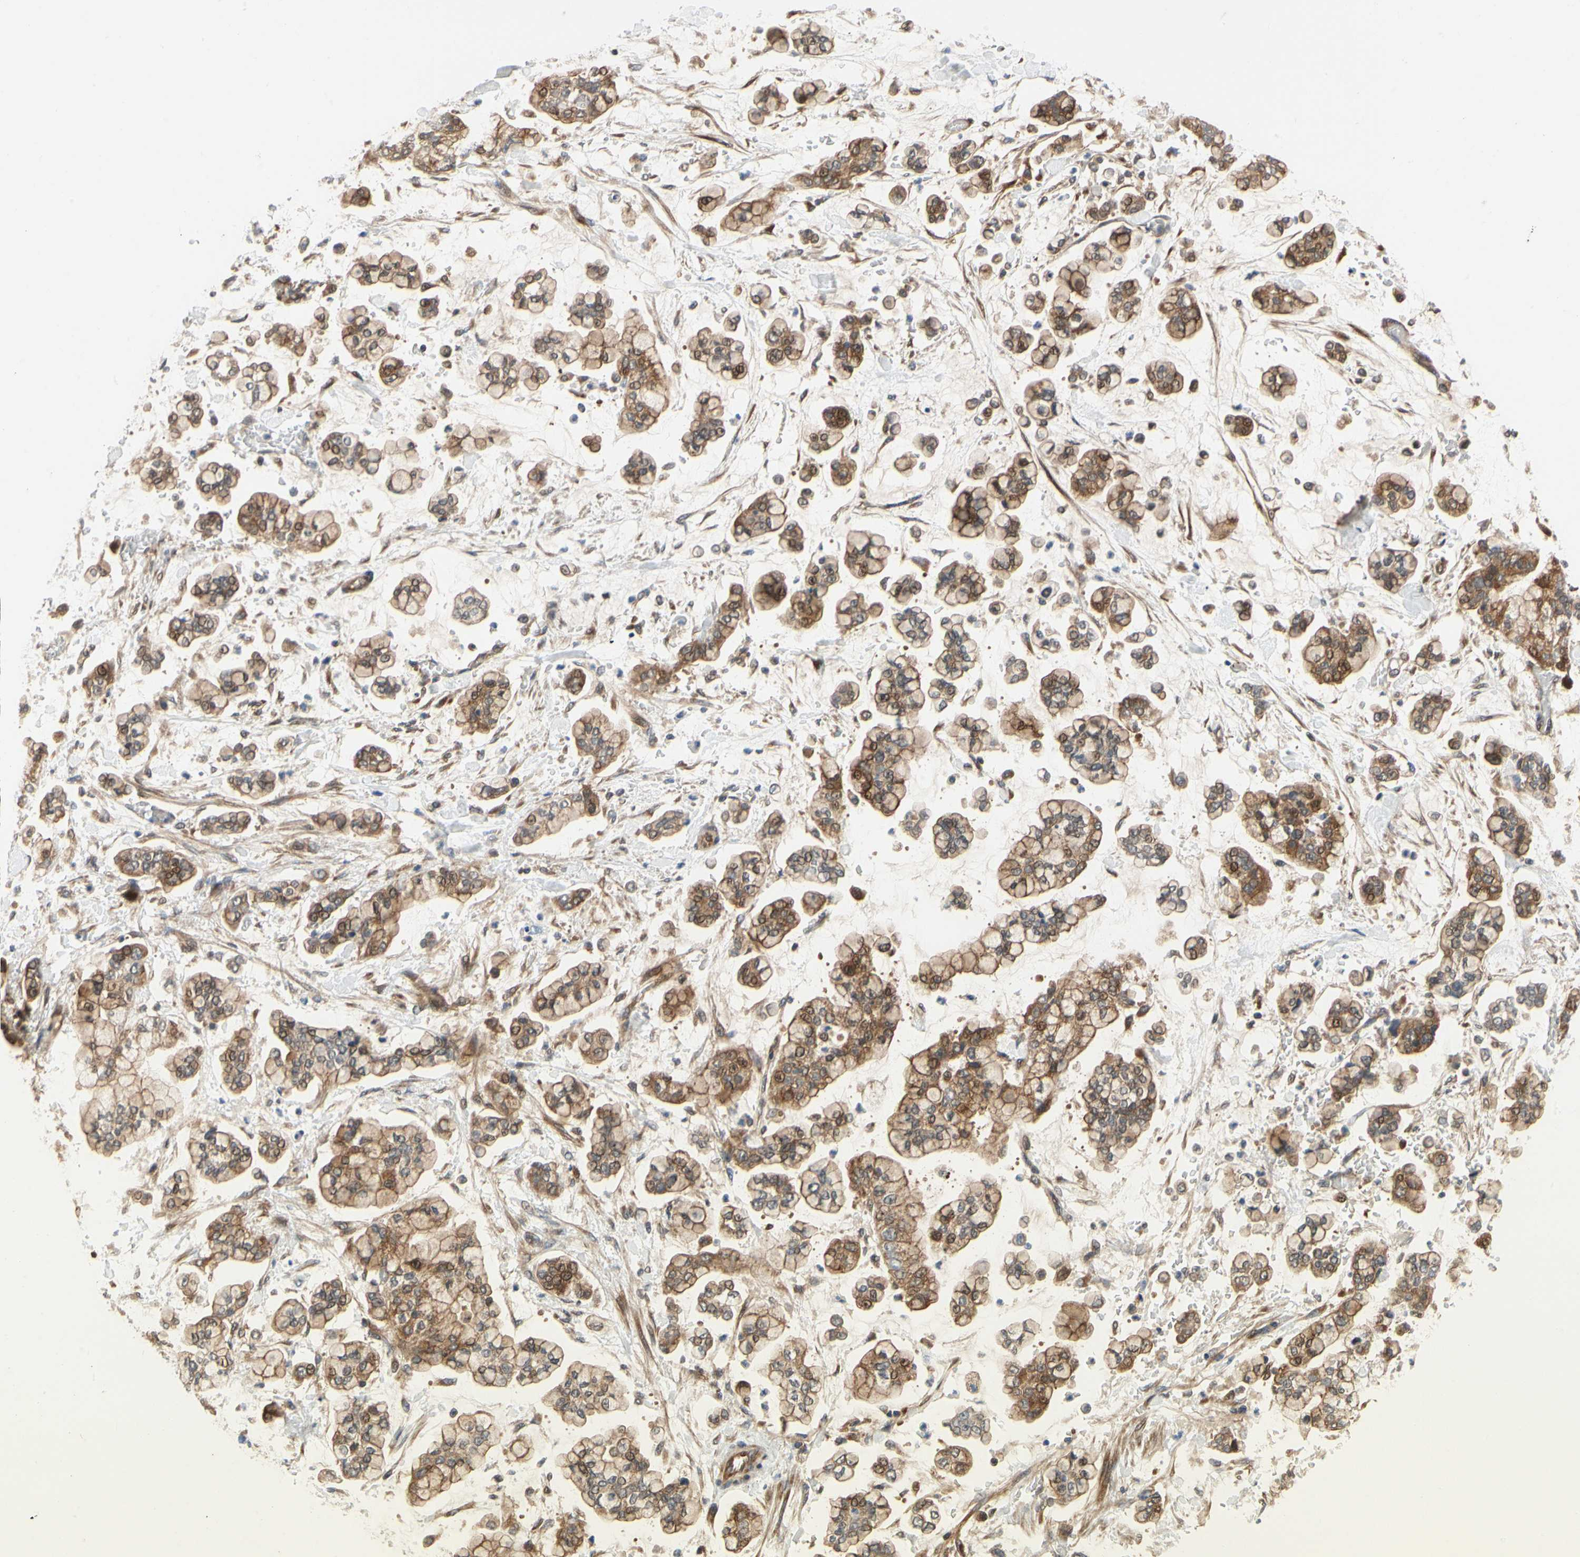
{"staining": {"intensity": "moderate", "quantity": ">75%", "location": "cytoplasmic/membranous"}, "tissue": "stomach cancer", "cell_type": "Tumor cells", "image_type": "cancer", "snomed": [{"axis": "morphology", "description": "Normal tissue, NOS"}, {"axis": "morphology", "description": "Adenocarcinoma, NOS"}, {"axis": "topography", "description": "Stomach, upper"}, {"axis": "topography", "description": "Stomach"}], "caption": "Stomach adenocarcinoma stained with DAB immunohistochemistry (IHC) shows medium levels of moderate cytoplasmic/membranous staining in about >75% of tumor cells.", "gene": "TDRP", "patient": {"sex": "male", "age": 76}}